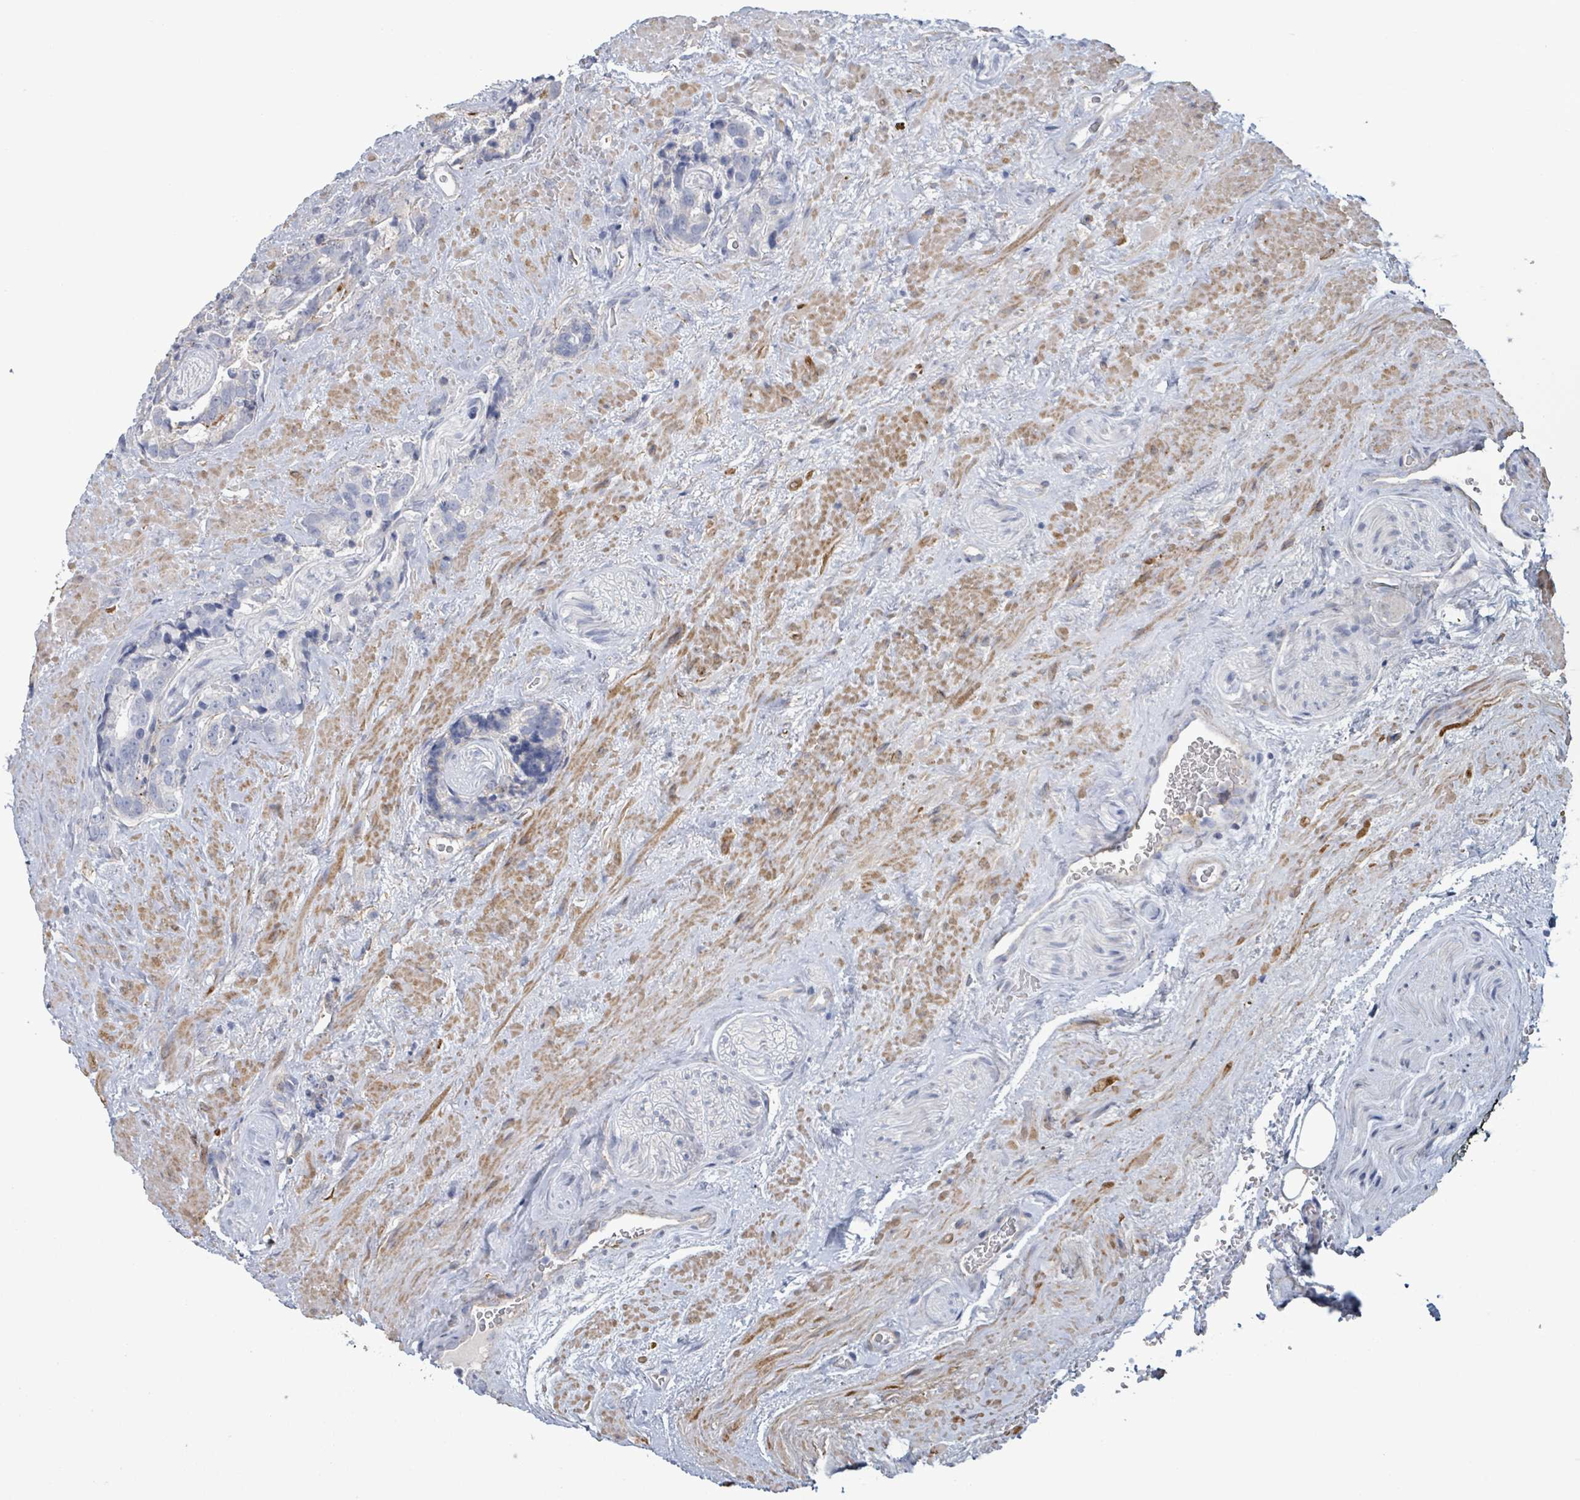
{"staining": {"intensity": "negative", "quantity": "none", "location": "none"}, "tissue": "prostate cancer", "cell_type": "Tumor cells", "image_type": "cancer", "snomed": [{"axis": "morphology", "description": "Adenocarcinoma, High grade"}, {"axis": "topography", "description": "Prostate"}], "caption": "Tumor cells show no significant positivity in prostate cancer. The staining was performed using DAB (3,3'-diaminobenzidine) to visualize the protein expression in brown, while the nuclei were stained in blue with hematoxylin (Magnification: 20x).", "gene": "PKLR", "patient": {"sex": "male", "age": 74}}